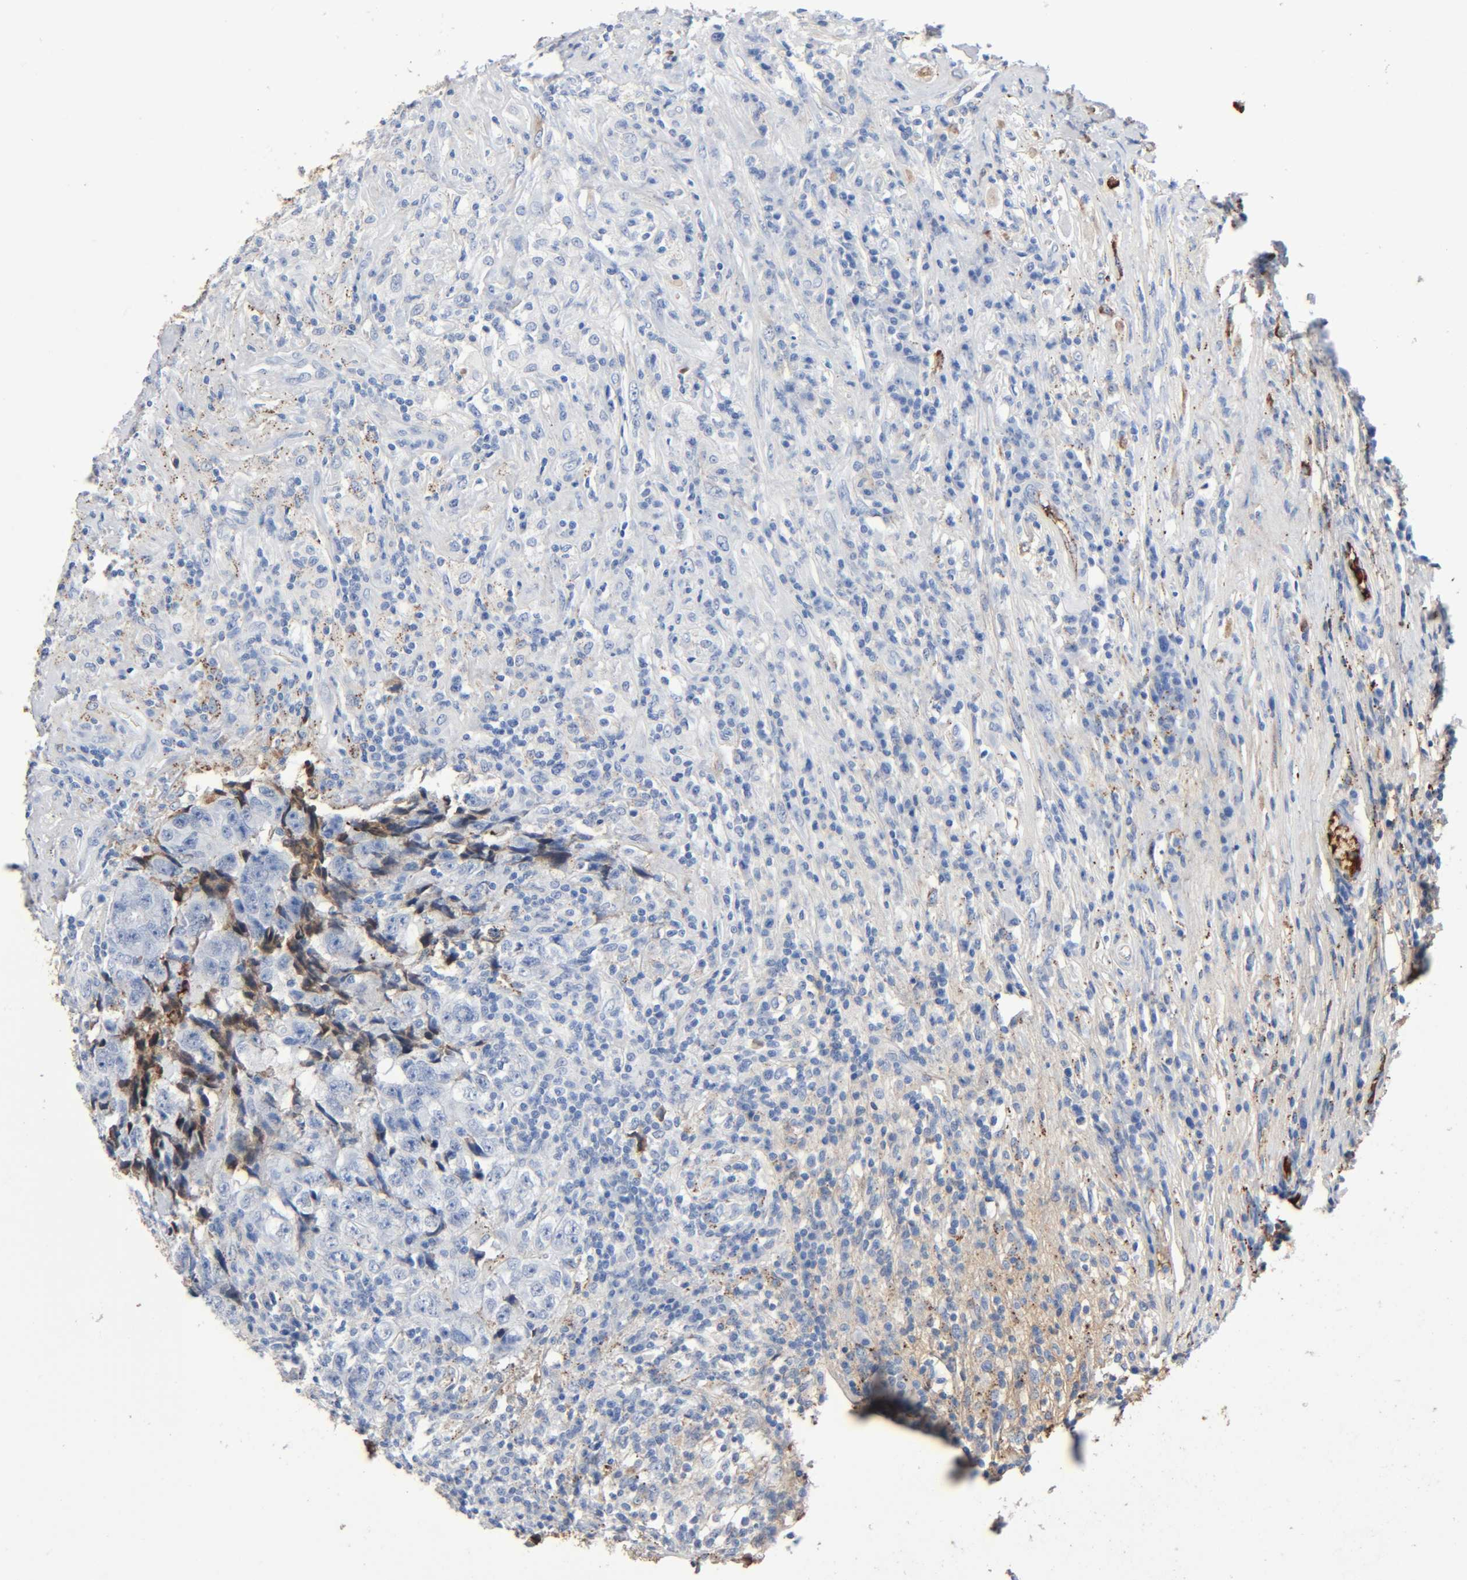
{"staining": {"intensity": "negative", "quantity": "none", "location": "none"}, "tissue": "testis cancer", "cell_type": "Tumor cells", "image_type": "cancer", "snomed": [{"axis": "morphology", "description": "Necrosis, NOS"}, {"axis": "morphology", "description": "Carcinoma, Embryonal, NOS"}, {"axis": "topography", "description": "Testis"}], "caption": "The photomicrograph shows no staining of tumor cells in testis embryonal carcinoma. Brightfield microscopy of immunohistochemistry (IHC) stained with DAB (3,3'-diaminobenzidine) (brown) and hematoxylin (blue), captured at high magnification.", "gene": "C3", "patient": {"sex": "male", "age": 19}}